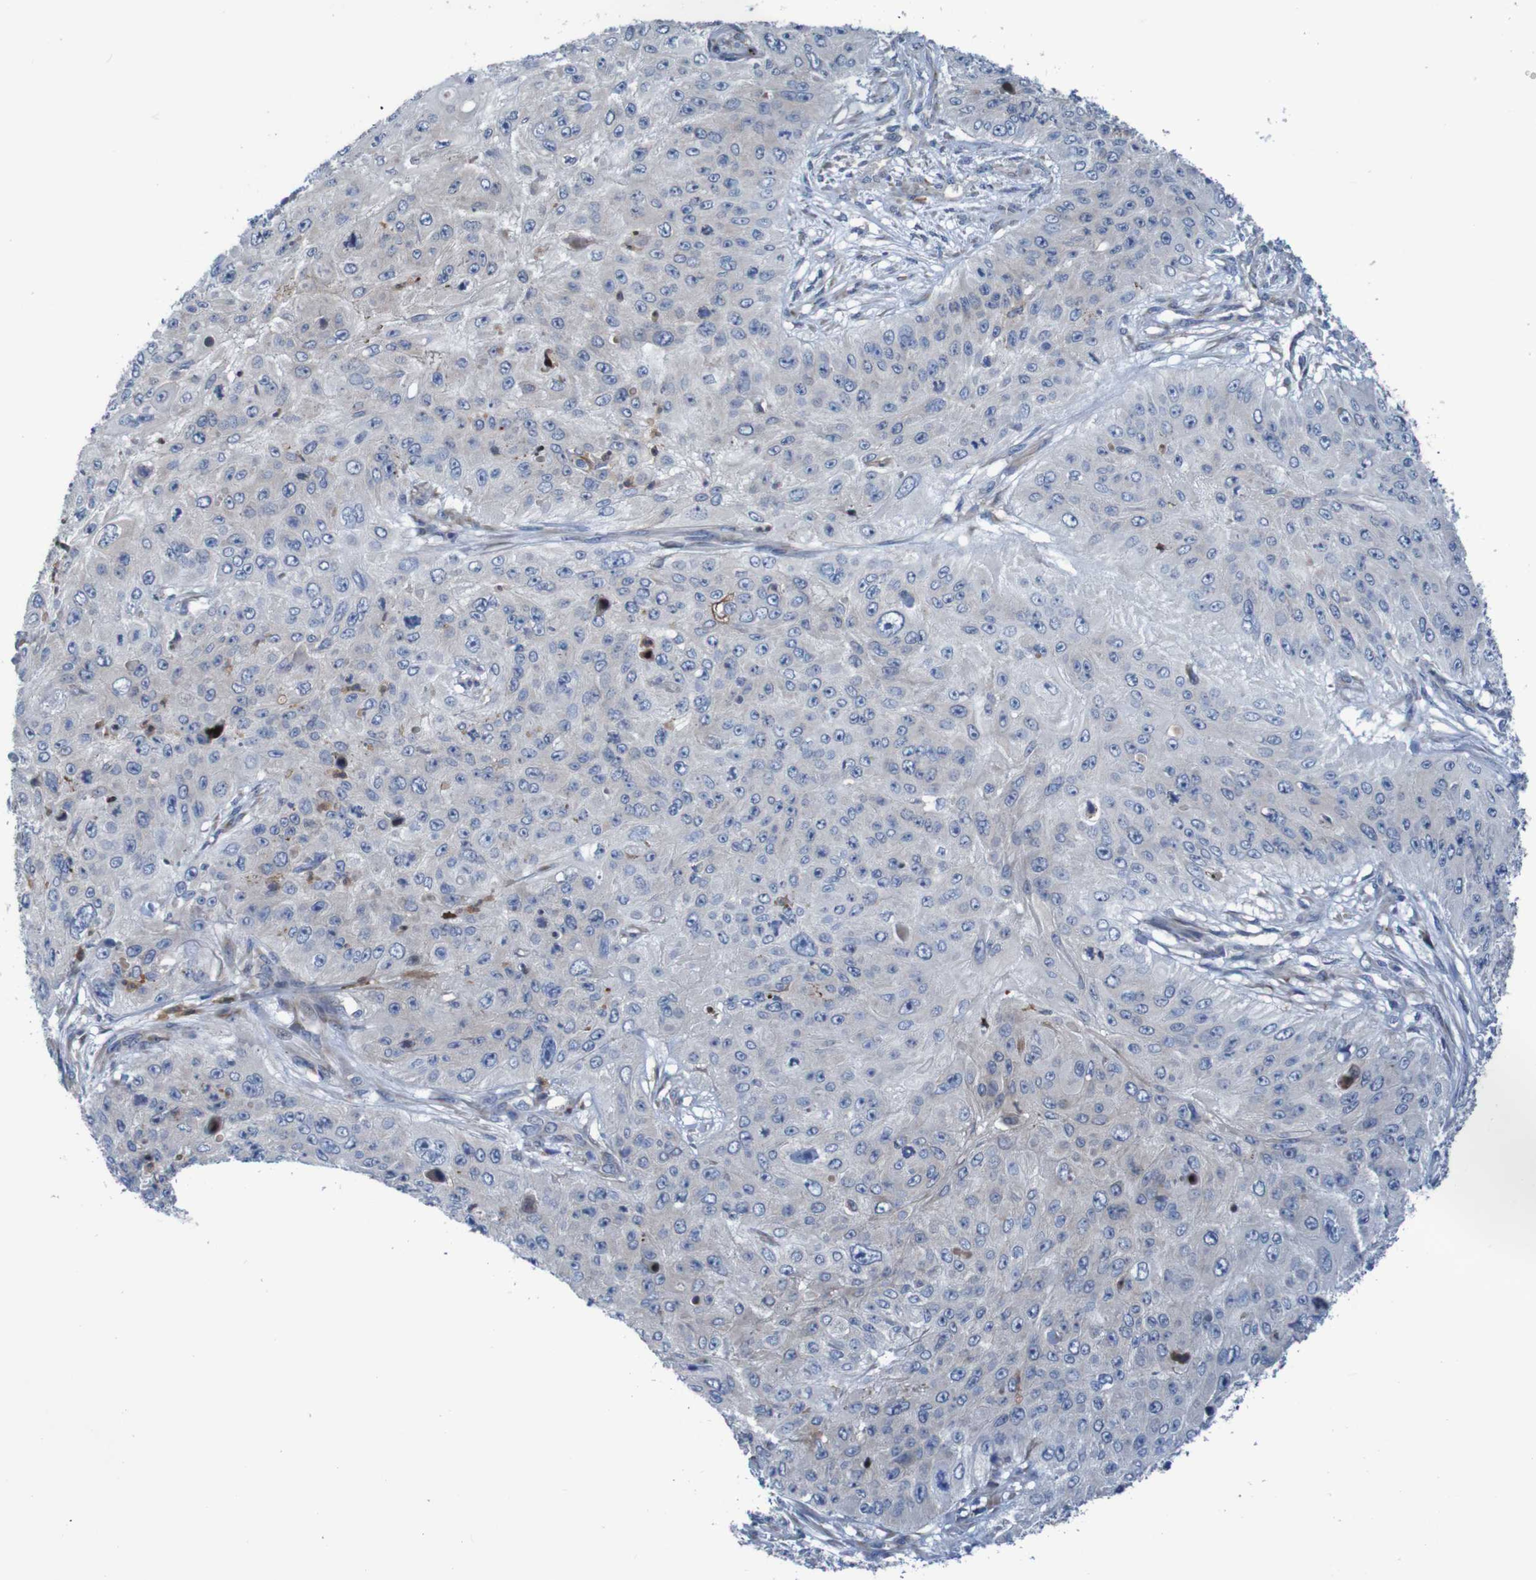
{"staining": {"intensity": "negative", "quantity": "none", "location": "none"}, "tissue": "skin cancer", "cell_type": "Tumor cells", "image_type": "cancer", "snomed": [{"axis": "morphology", "description": "Squamous cell carcinoma, NOS"}, {"axis": "topography", "description": "Skin"}], "caption": "An immunohistochemistry image of skin cancer is shown. There is no staining in tumor cells of skin cancer.", "gene": "ANGPT4", "patient": {"sex": "female", "age": 80}}